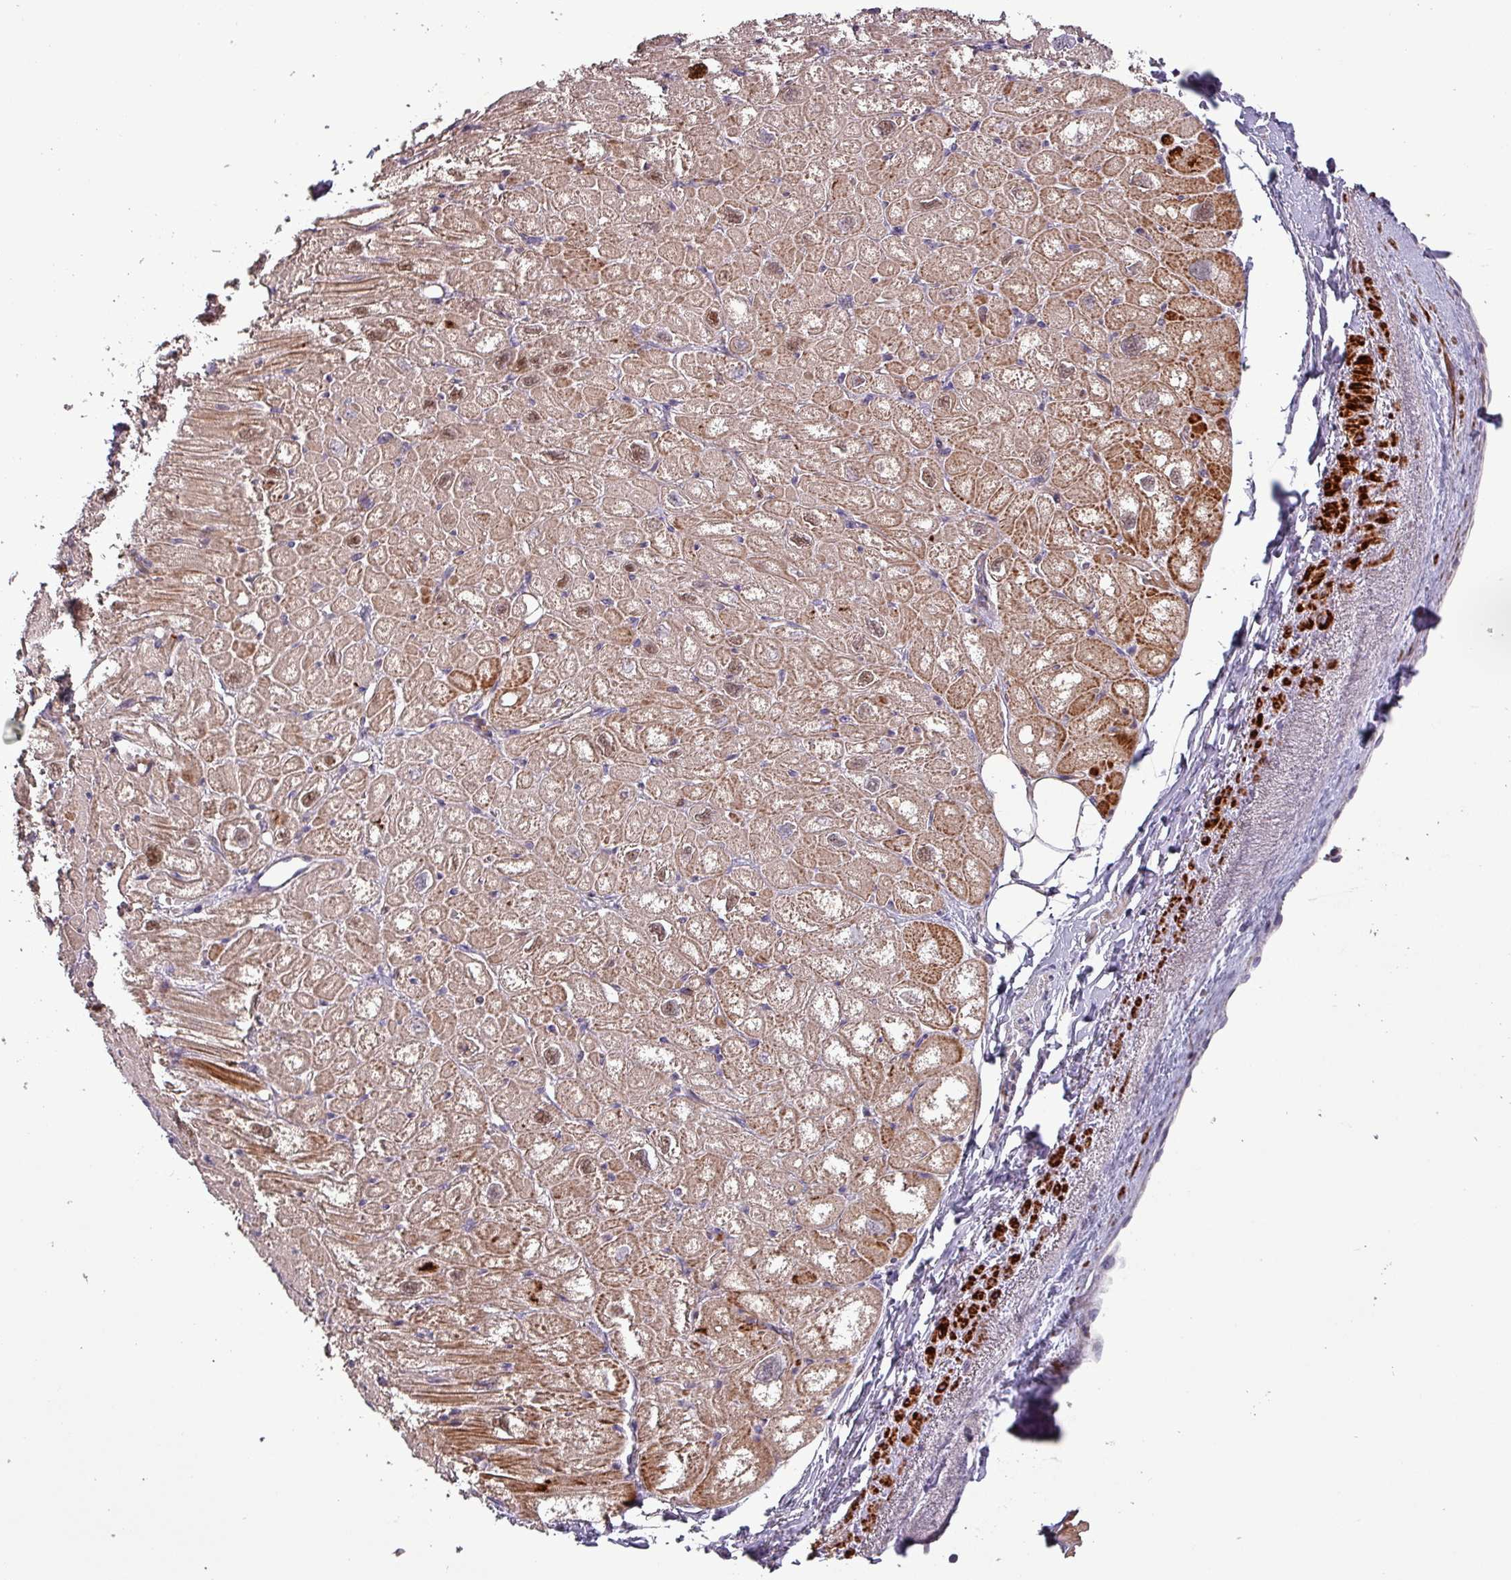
{"staining": {"intensity": "moderate", "quantity": ">75%", "location": "cytoplasmic/membranous,nuclear"}, "tissue": "heart muscle", "cell_type": "Cardiomyocytes", "image_type": "normal", "snomed": [{"axis": "morphology", "description": "Normal tissue, NOS"}, {"axis": "topography", "description": "Heart"}], "caption": "Immunohistochemistry of unremarkable heart muscle shows medium levels of moderate cytoplasmic/membranous,nuclear positivity in about >75% of cardiomyocytes. (IHC, brightfield microscopy, high magnification).", "gene": "TPRA1", "patient": {"sex": "male", "age": 50}}